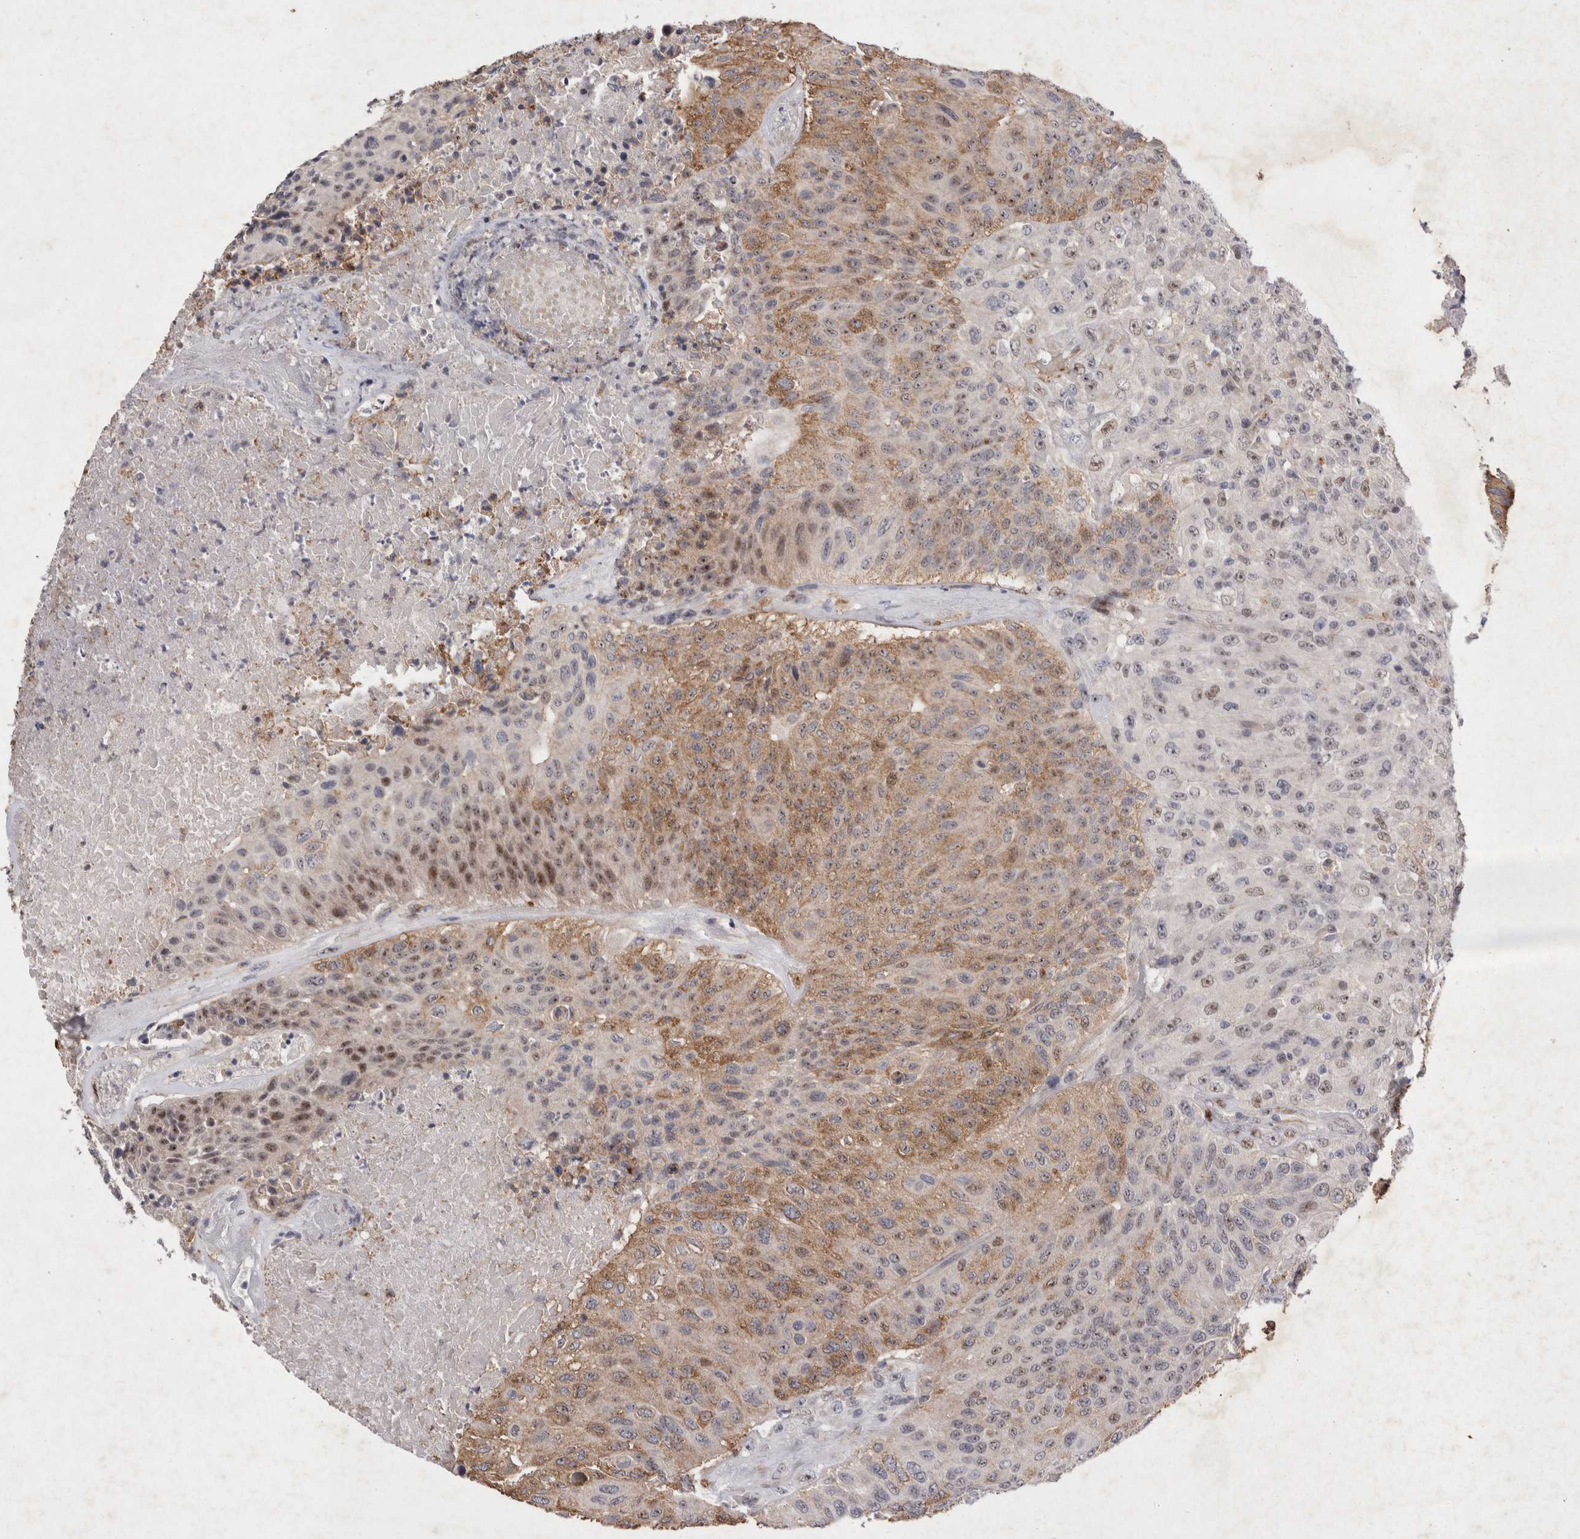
{"staining": {"intensity": "moderate", "quantity": ">75%", "location": "cytoplasmic/membranous,nuclear"}, "tissue": "urothelial cancer", "cell_type": "Tumor cells", "image_type": "cancer", "snomed": [{"axis": "morphology", "description": "Urothelial carcinoma, High grade"}, {"axis": "topography", "description": "Urinary bladder"}], "caption": "Immunohistochemical staining of human high-grade urothelial carcinoma shows moderate cytoplasmic/membranous and nuclear protein positivity in about >75% of tumor cells.", "gene": "STK11", "patient": {"sex": "male", "age": 66}}